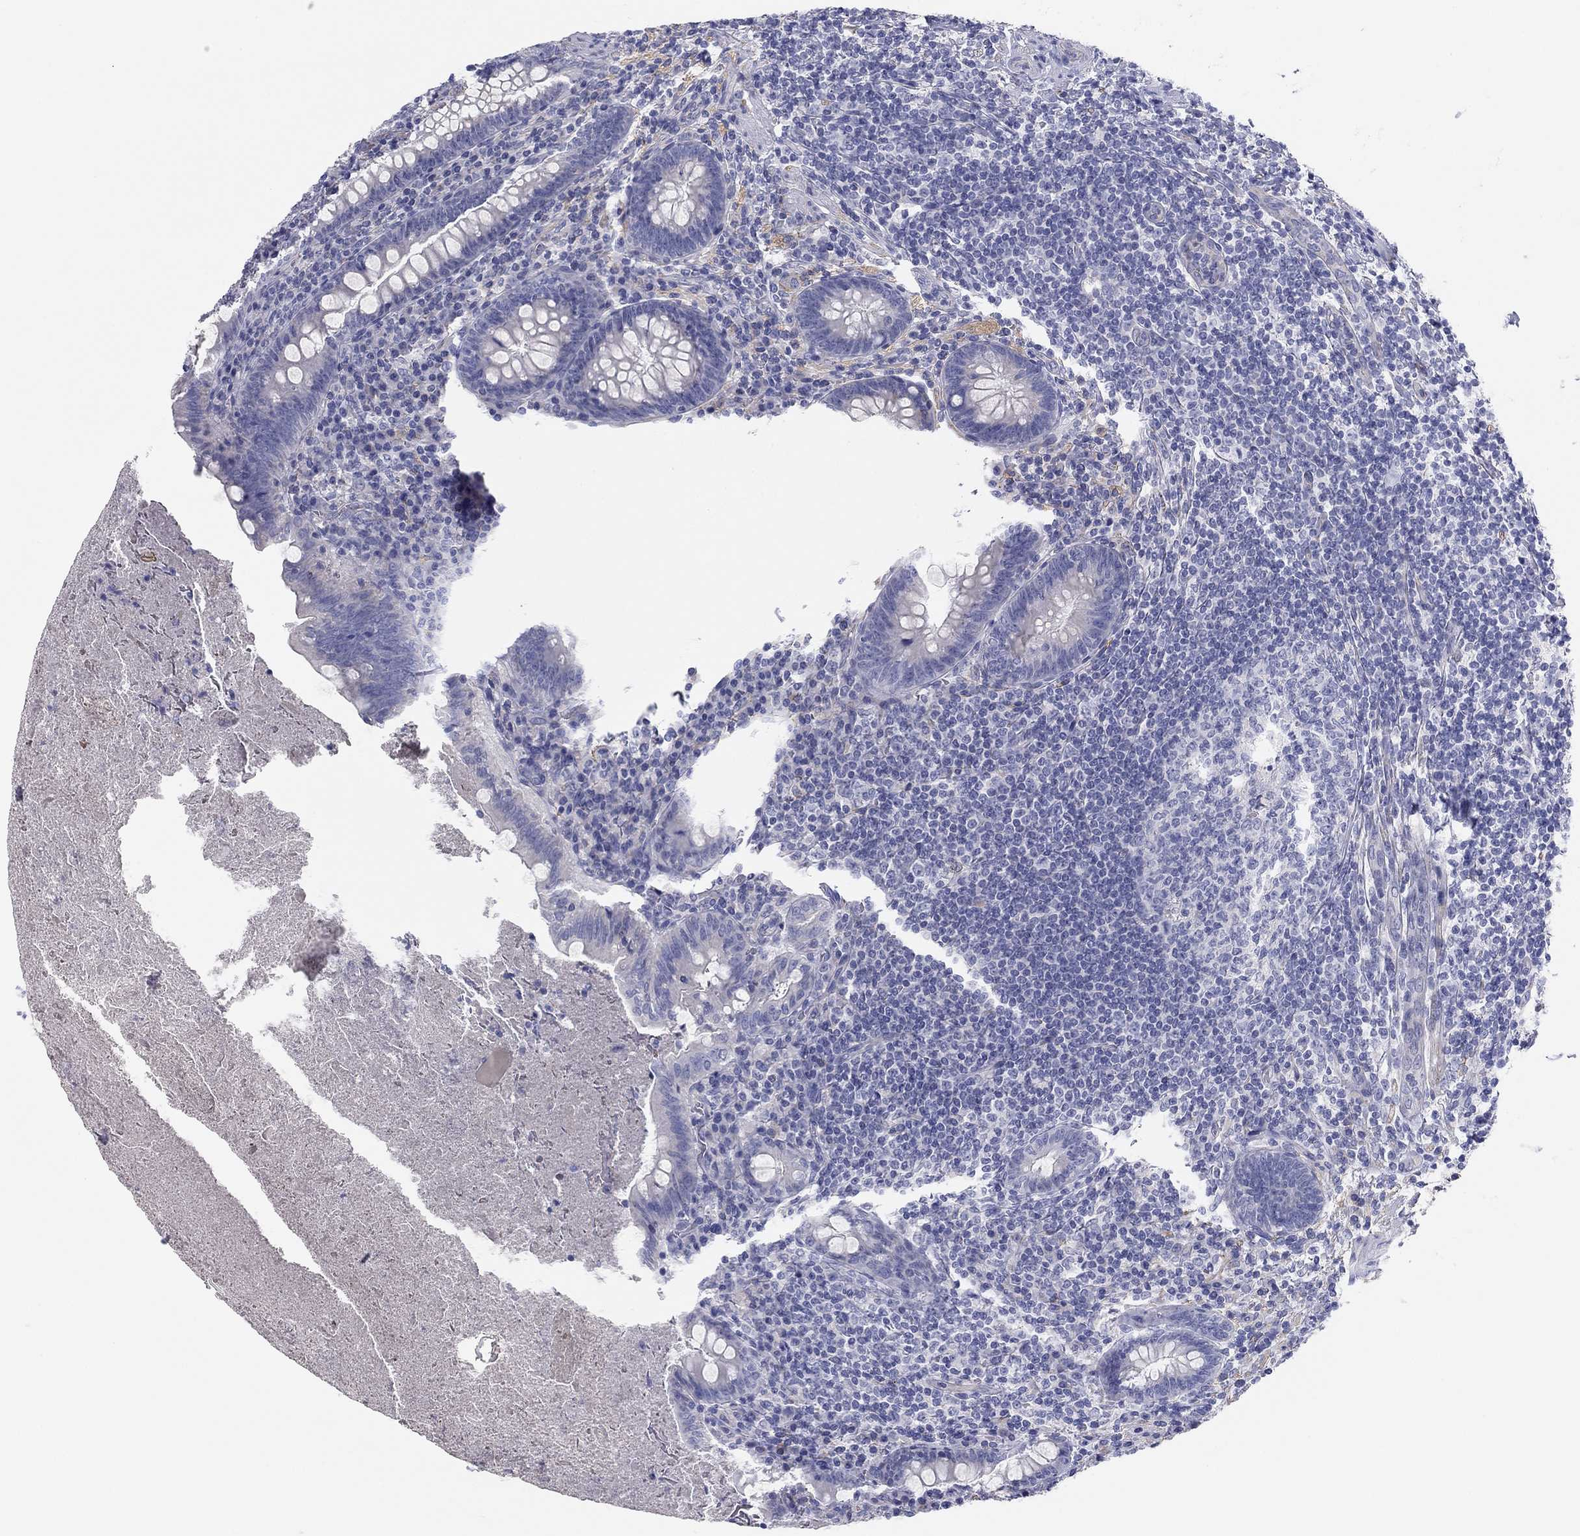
{"staining": {"intensity": "negative", "quantity": "none", "location": "none"}, "tissue": "appendix", "cell_type": "Glandular cells", "image_type": "normal", "snomed": [{"axis": "morphology", "description": "Normal tissue, NOS"}, {"axis": "topography", "description": "Appendix"}], "caption": "DAB immunohistochemical staining of benign human appendix demonstrates no significant expression in glandular cells.", "gene": "SEPTIN3", "patient": {"sex": "male", "age": 47}}